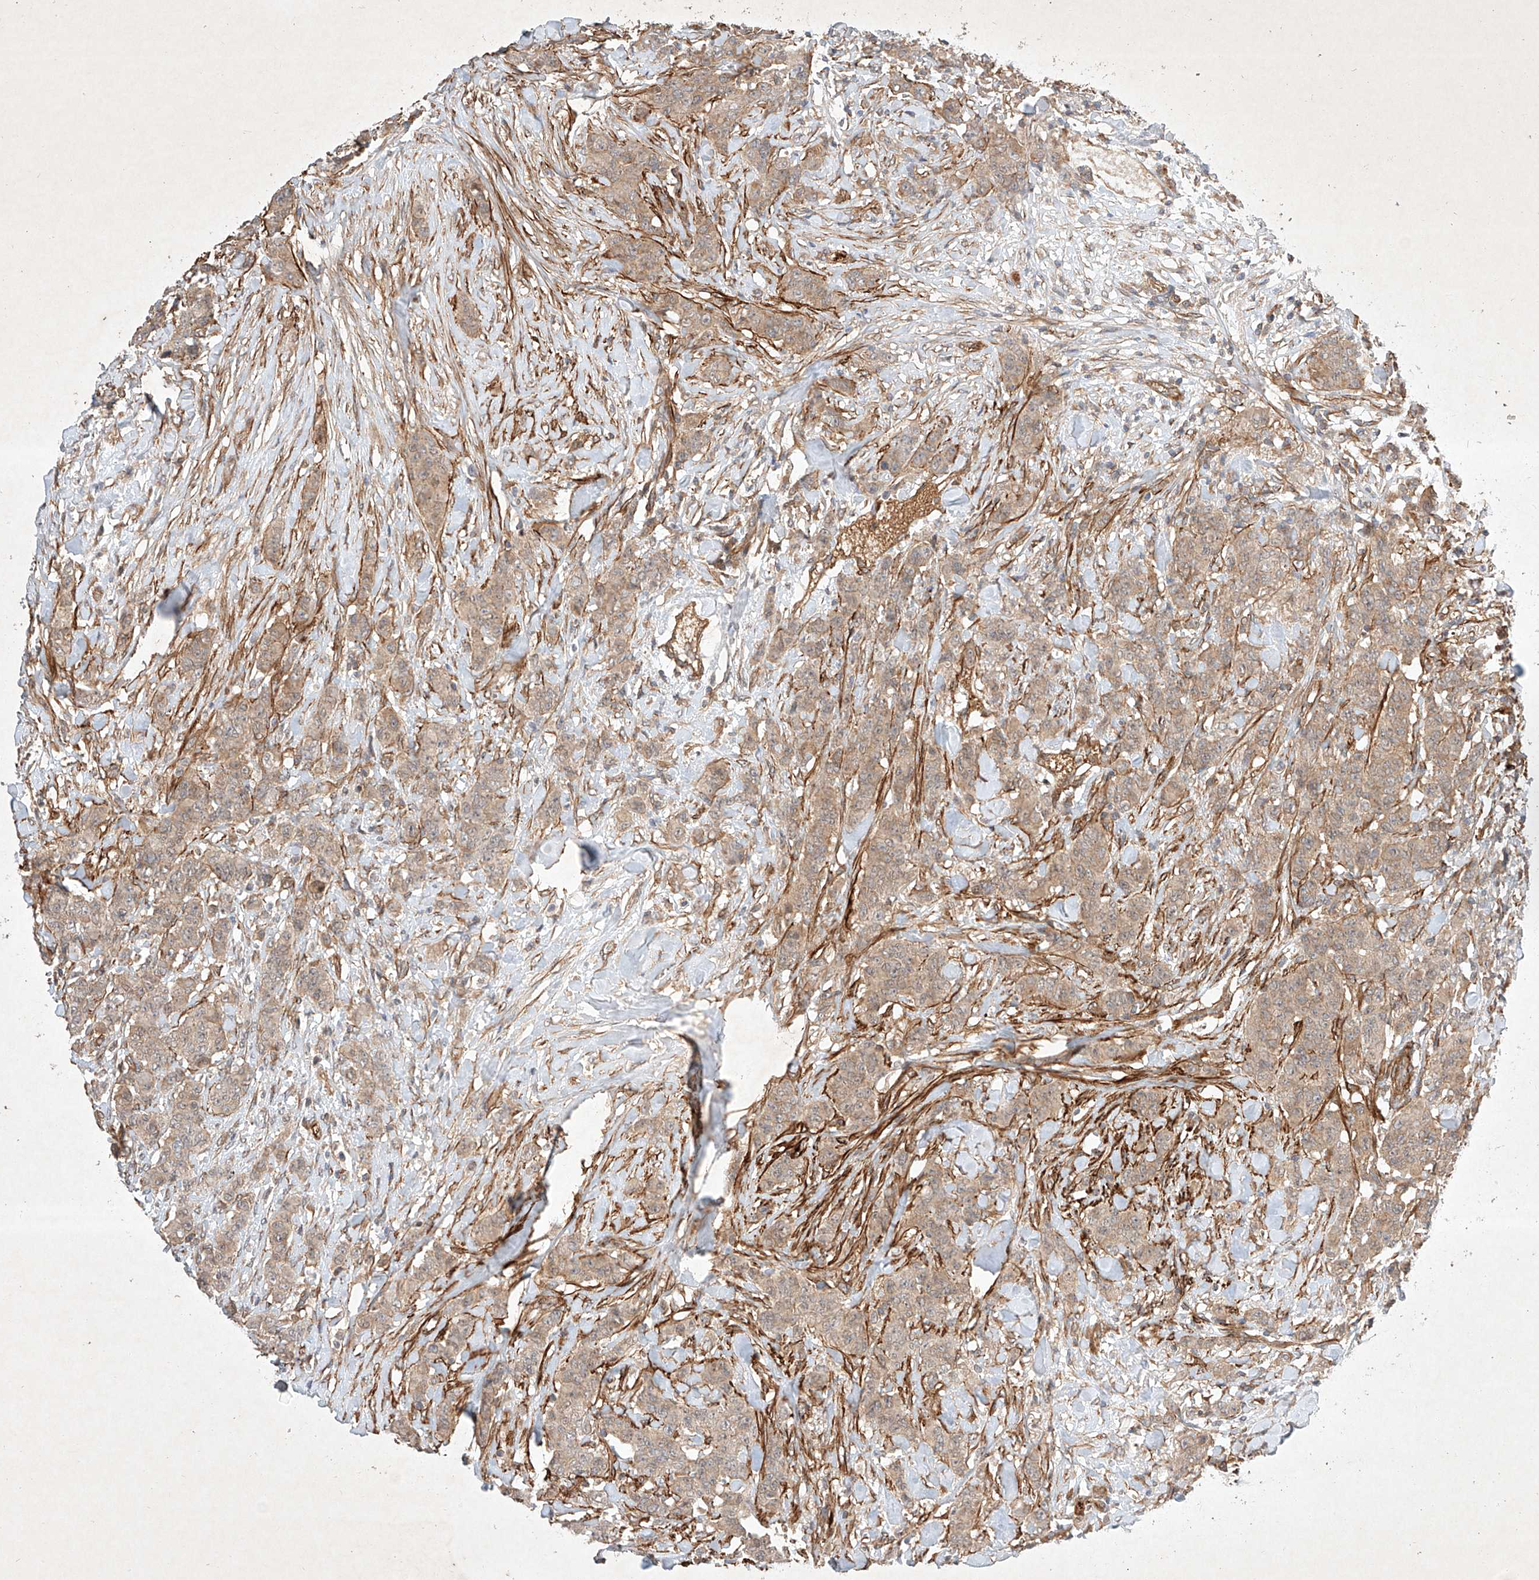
{"staining": {"intensity": "weak", "quantity": ">75%", "location": "cytoplasmic/membranous,nuclear"}, "tissue": "breast cancer", "cell_type": "Tumor cells", "image_type": "cancer", "snomed": [{"axis": "morphology", "description": "Duct carcinoma"}, {"axis": "topography", "description": "Breast"}], "caption": "Tumor cells show weak cytoplasmic/membranous and nuclear expression in about >75% of cells in breast cancer. Immunohistochemistry (ihc) stains the protein of interest in brown and the nuclei are stained blue.", "gene": "ARHGAP33", "patient": {"sex": "female", "age": 40}}